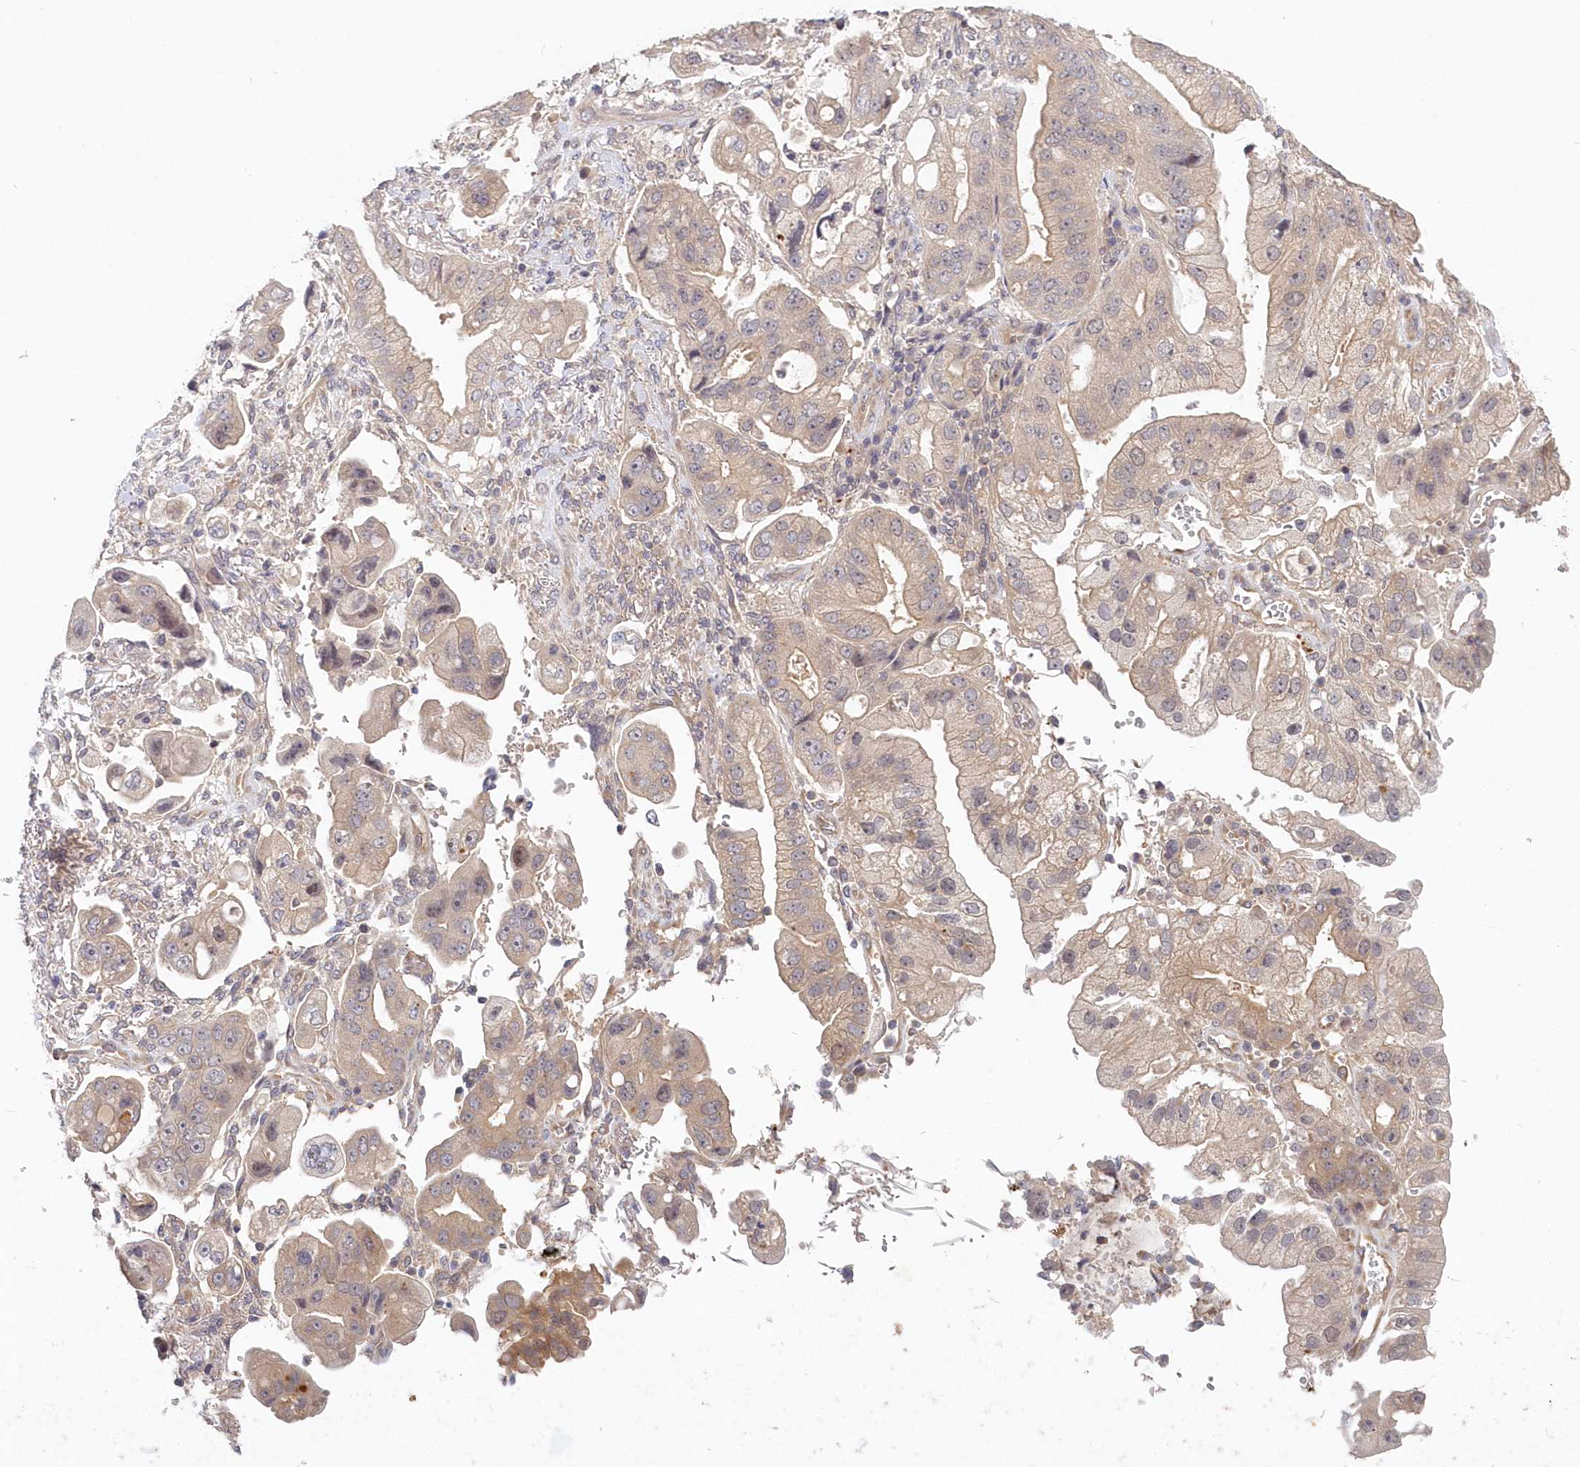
{"staining": {"intensity": "weak", "quantity": "<25%", "location": "cytoplasmic/membranous"}, "tissue": "stomach cancer", "cell_type": "Tumor cells", "image_type": "cancer", "snomed": [{"axis": "morphology", "description": "Adenocarcinoma, NOS"}, {"axis": "topography", "description": "Stomach"}], "caption": "IHC of stomach adenocarcinoma reveals no expression in tumor cells. Nuclei are stained in blue.", "gene": "KATNA1", "patient": {"sex": "male", "age": 62}}